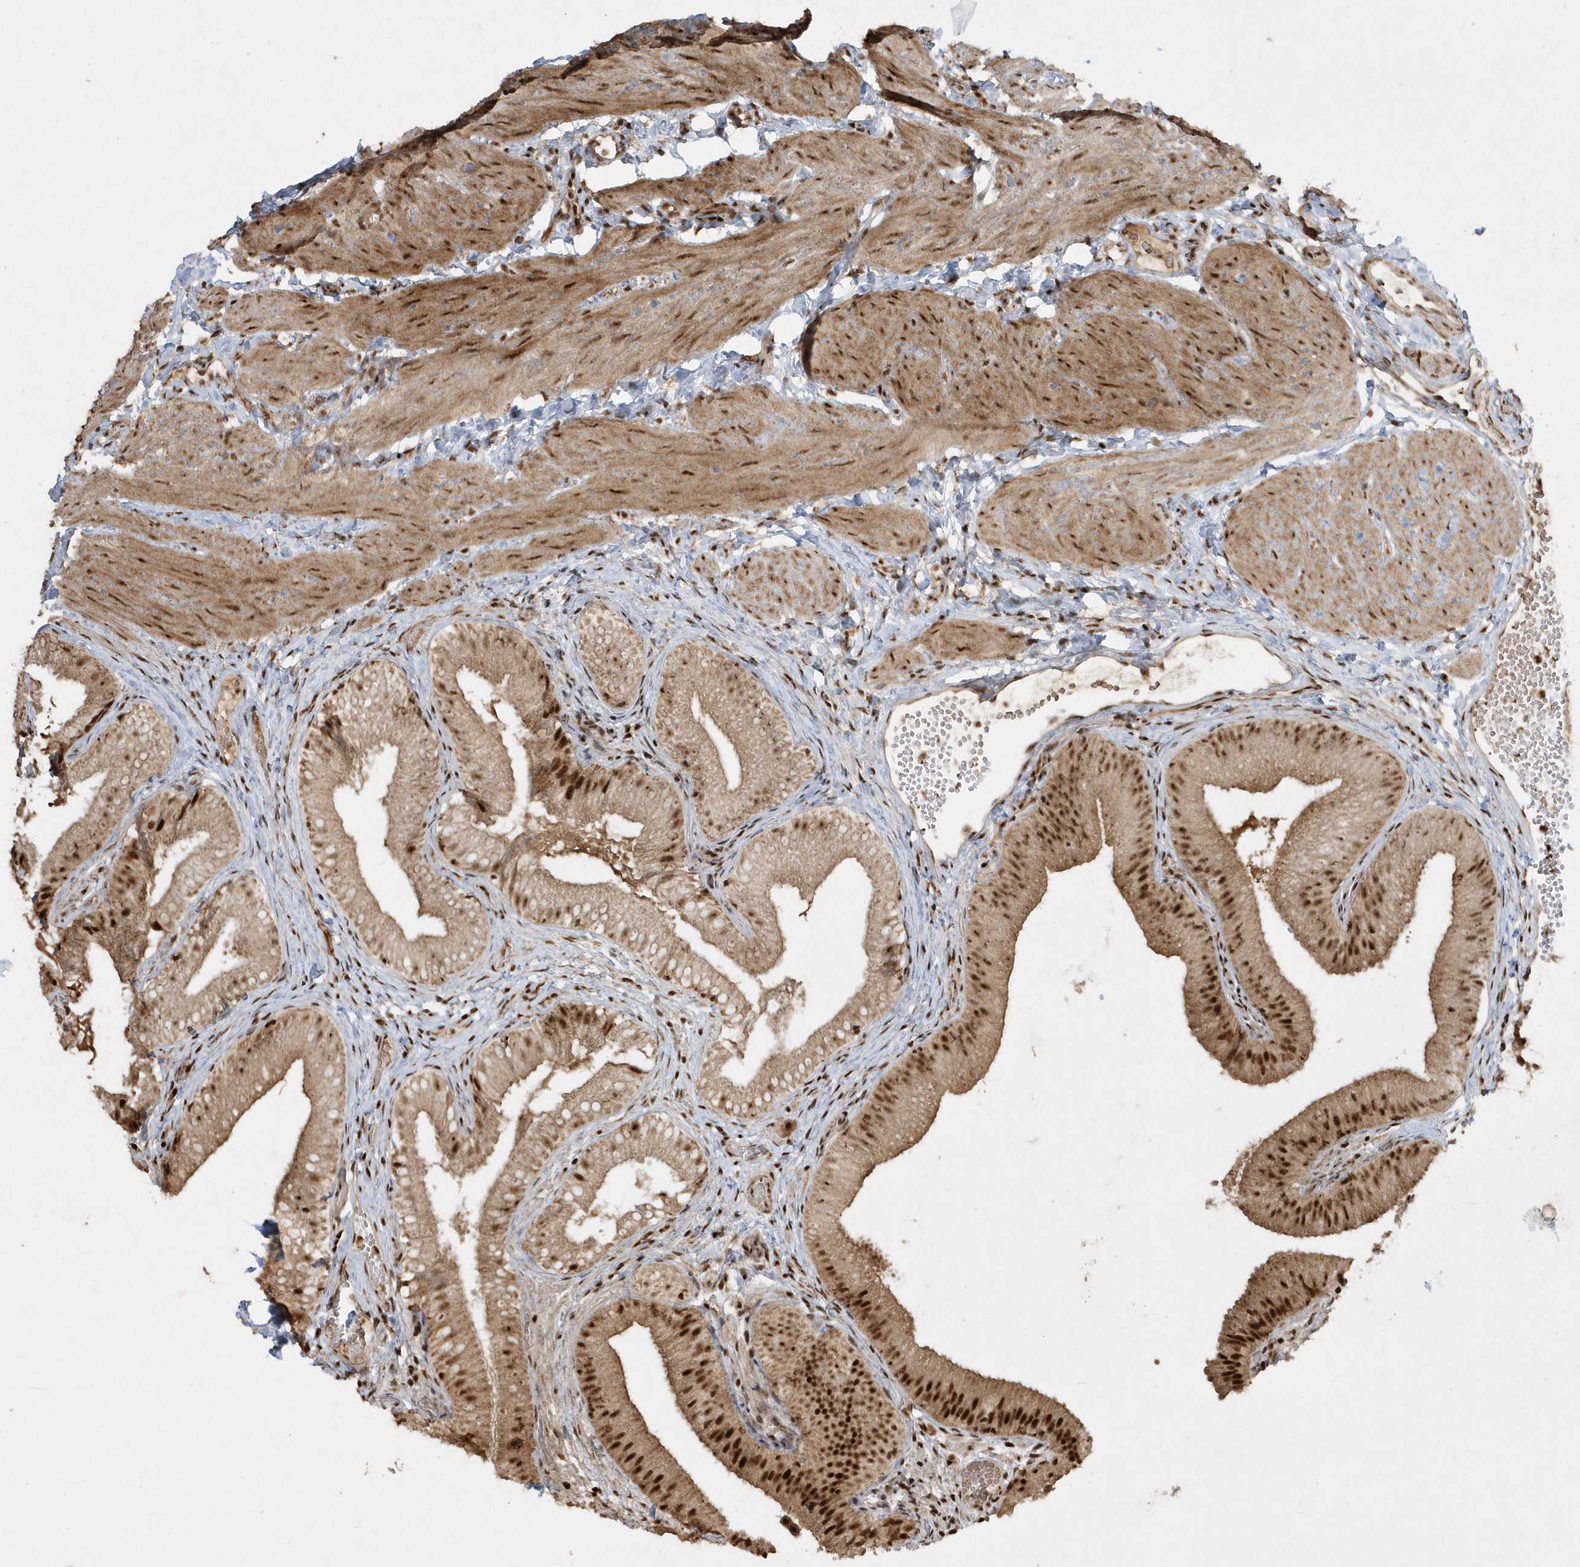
{"staining": {"intensity": "strong", "quantity": ">75%", "location": "cytoplasmic/membranous,nuclear"}, "tissue": "gallbladder", "cell_type": "Glandular cells", "image_type": "normal", "snomed": [{"axis": "morphology", "description": "Normal tissue, NOS"}, {"axis": "topography", "description": "Gallbladder"}], "caption": "Protein staining reveals strong cytoplasmic/membranous,nuclear staining in approximately >75% of glandular cells in benign gallbladder. The staining was performed using DAB to visualize the protein expression in brown, while the nuclei were stained in blue with hematoxylin (Magnification: 20x).", "gene": "POLR3B", "patient": {"sex": "female", "age": 30}}